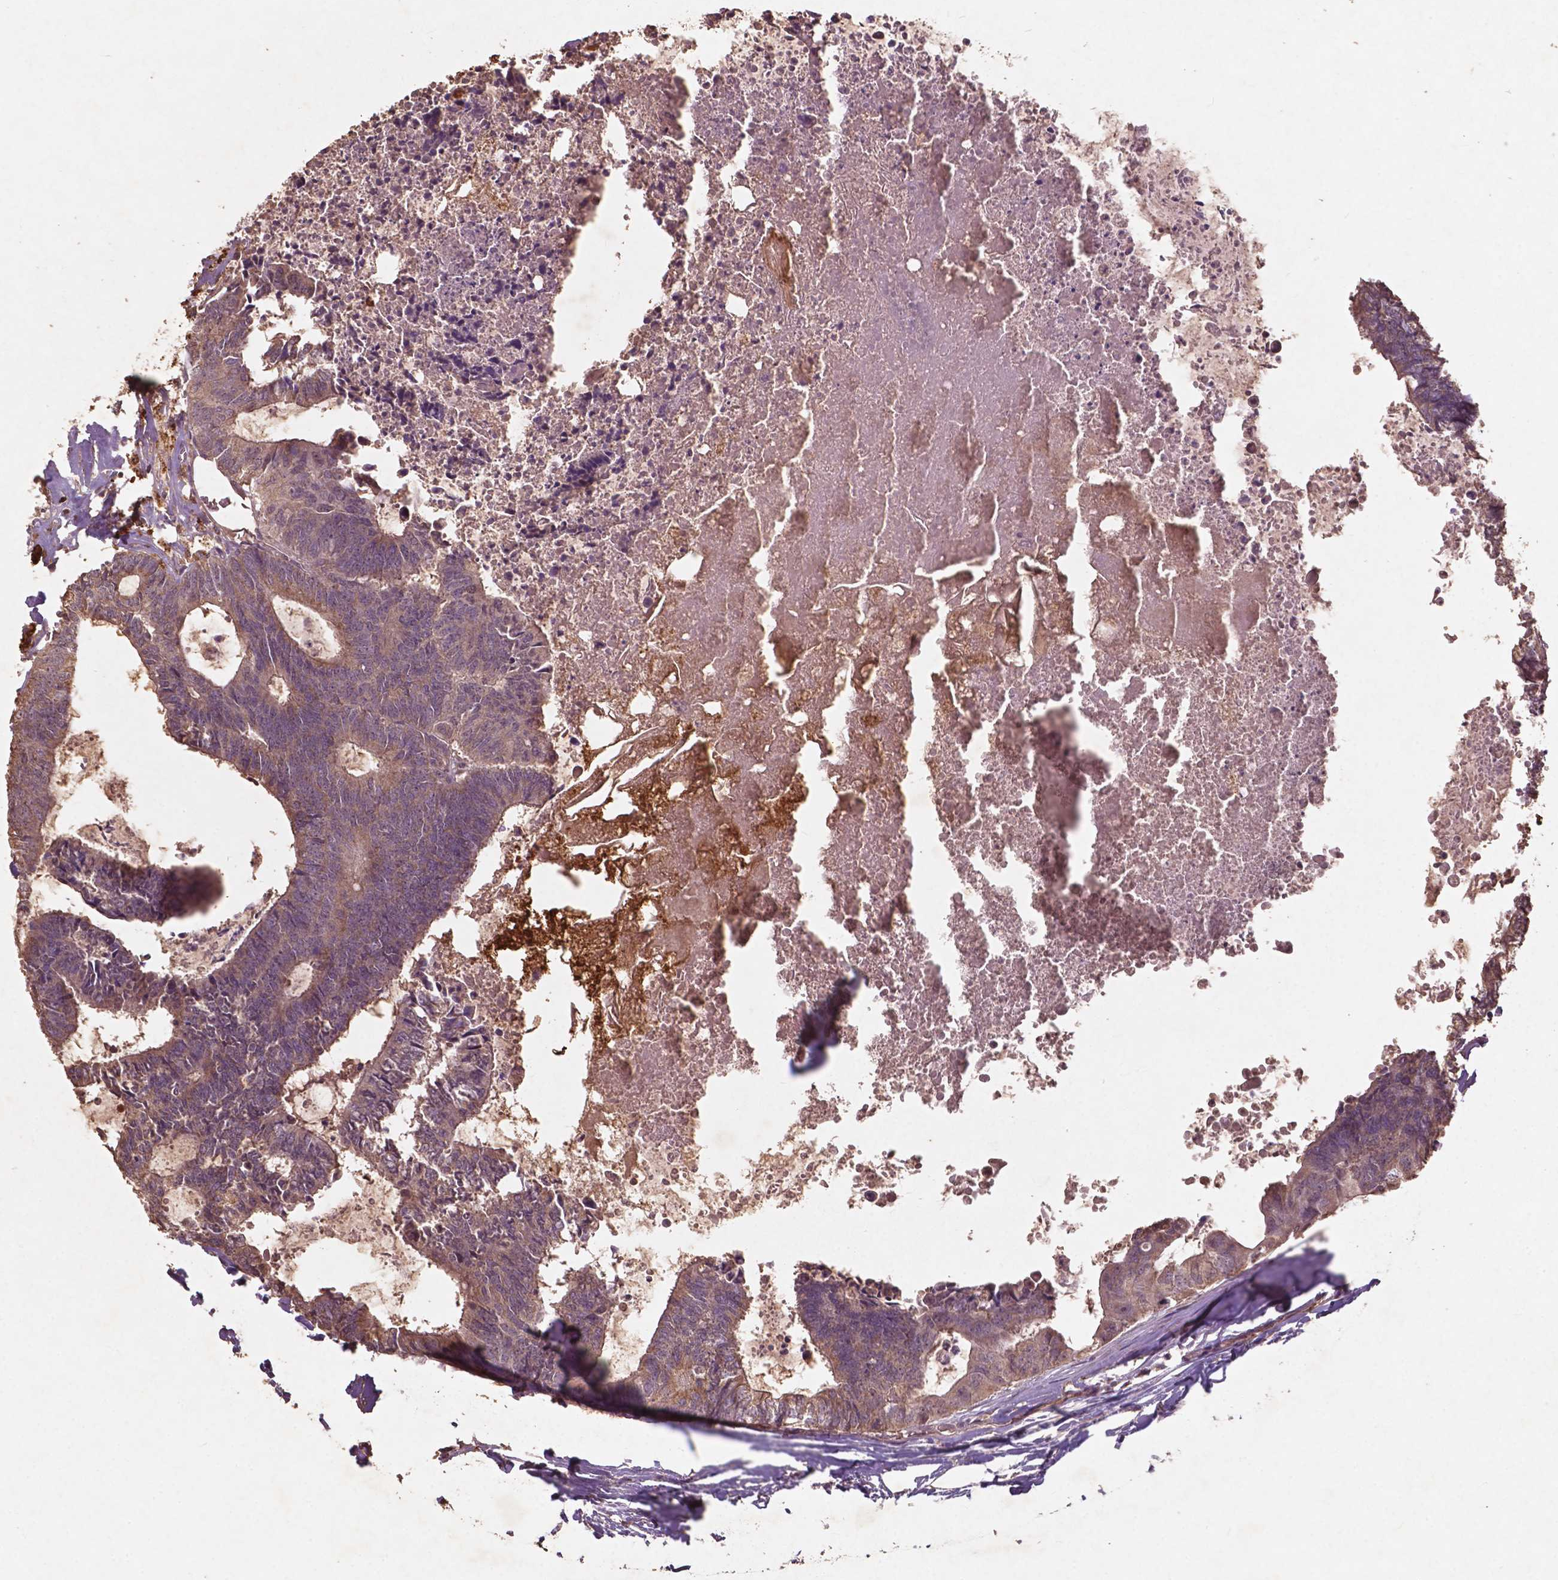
{"staining": {"intensity": "moderate", "quantity": ">75%", "location": "cytoplasmic/membranous"}, "tissue": "colorectal cancer", "cell_type": "Tumor cells", "image_type": "cancer", "snomed": [{"axis": "morphology", "description": "Adenocarcinoma, NOS"}, {"axis": "topography", "description": "Colon"}, {"axis": "topography", "description": "Rectum"}], "caption": "A brown stain labels moderate cytoplasmic/membranous staining of a protein in human colorectal adenocarcinoma tumor cells. The protein of interest is stained brown, and the nuclei are stained in blue (DAB (3,3'-diaminobenzidine) IHC with brightfield microscopy, high magnification).", "gene": "ST6GALNAC5", "patient": {"sex": "male", "age": 57}}